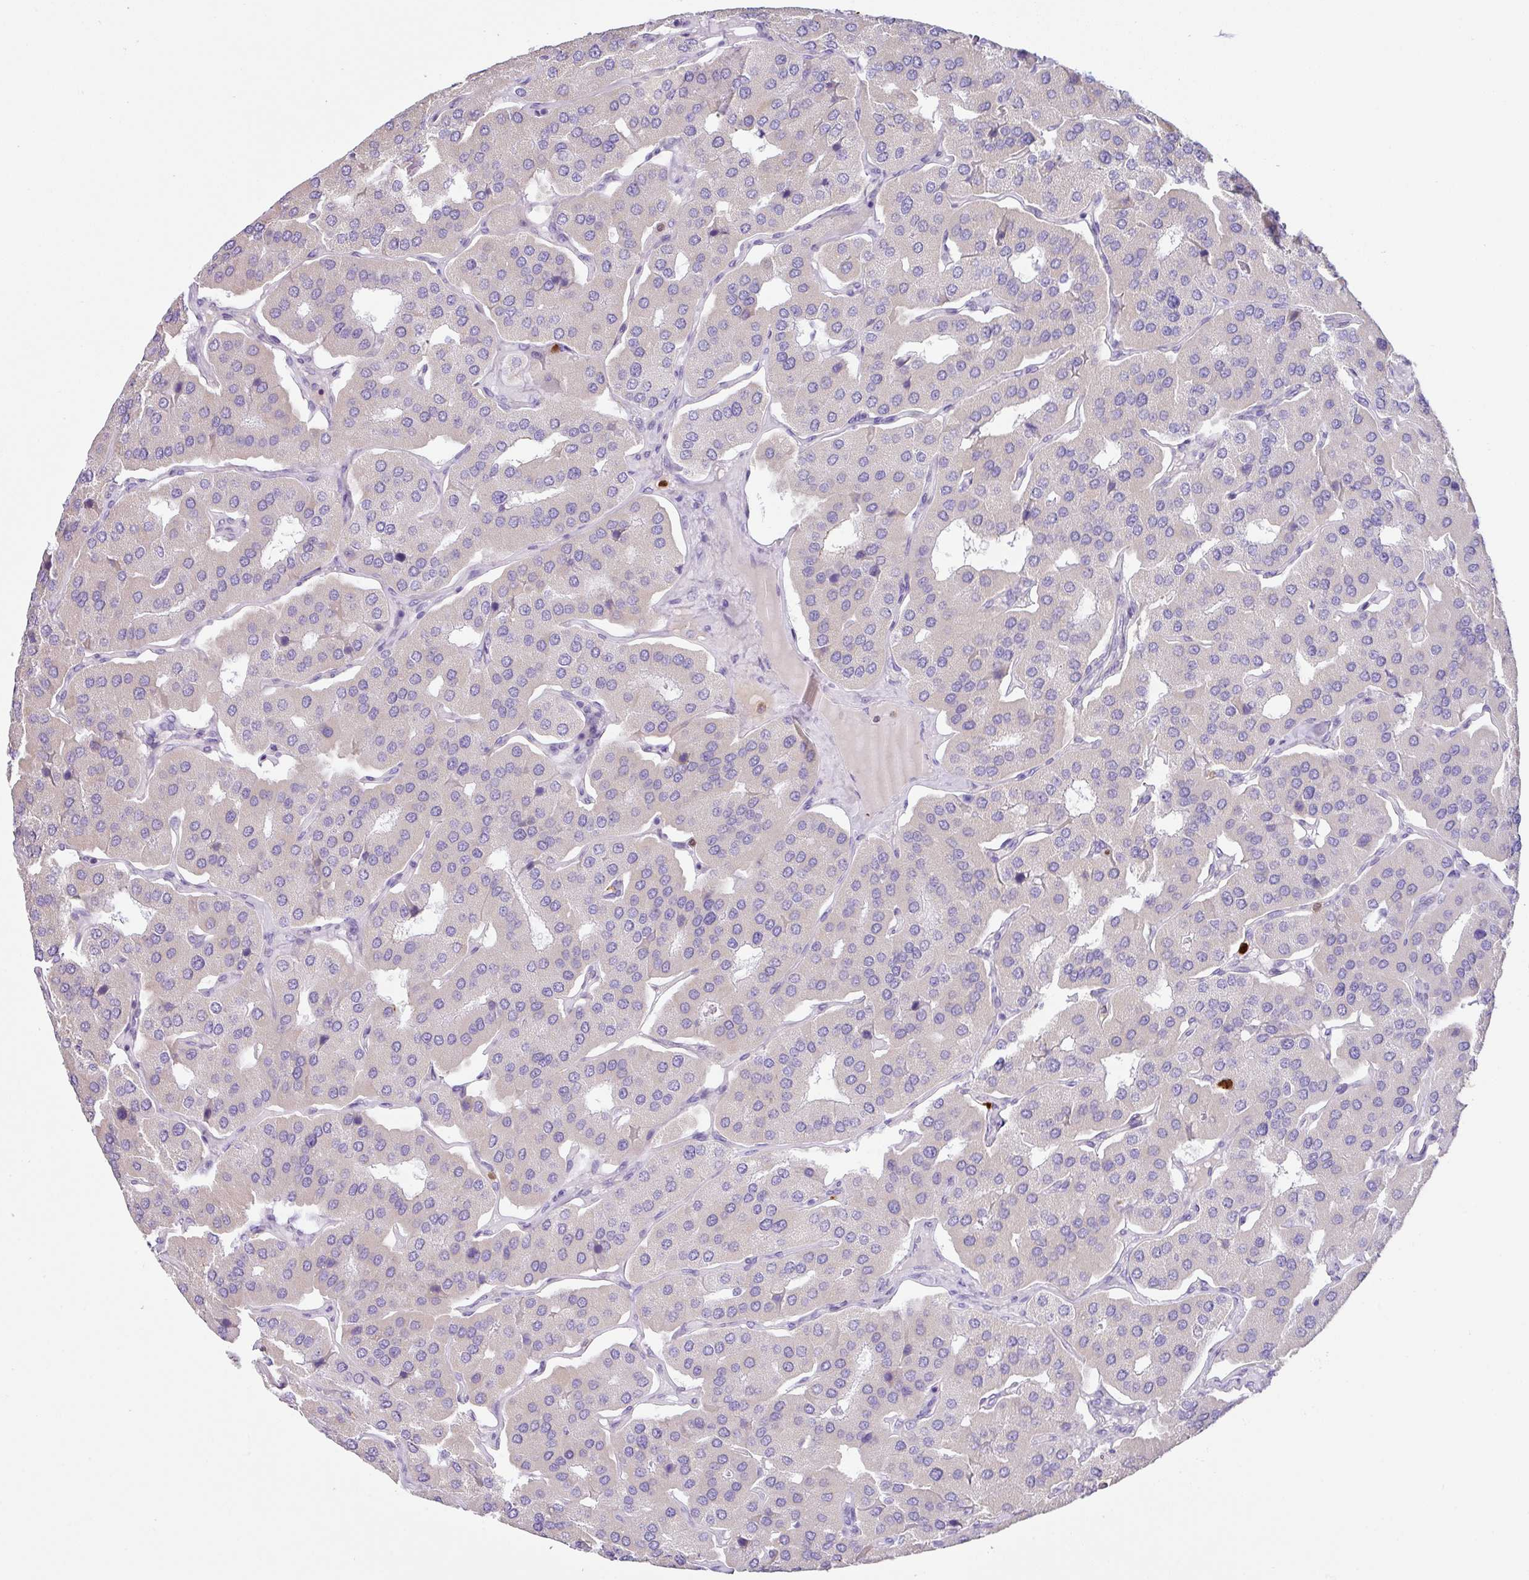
{"staining": {"intensity": "negative", "quantity": "none", "location": "none"}, "tissue": "parathyroid gland", "cell_type": "Glandular cells", "image_type": "normal", "snomed": [{"axis": "morphology", "description": "Normal tissue, NOS"}, {"axis": "morphology", "description": "Adenoma, NOS"}, {"axis": "topography", "description": "Parathyroid gland"}], "caption": "This is an immunohistochemistry photomicrograph of benign human parathyroid gland. There is no staining in glandular cells.", "gene": "SH2D3C", "patient": {"sex": "female", "age": 86}}